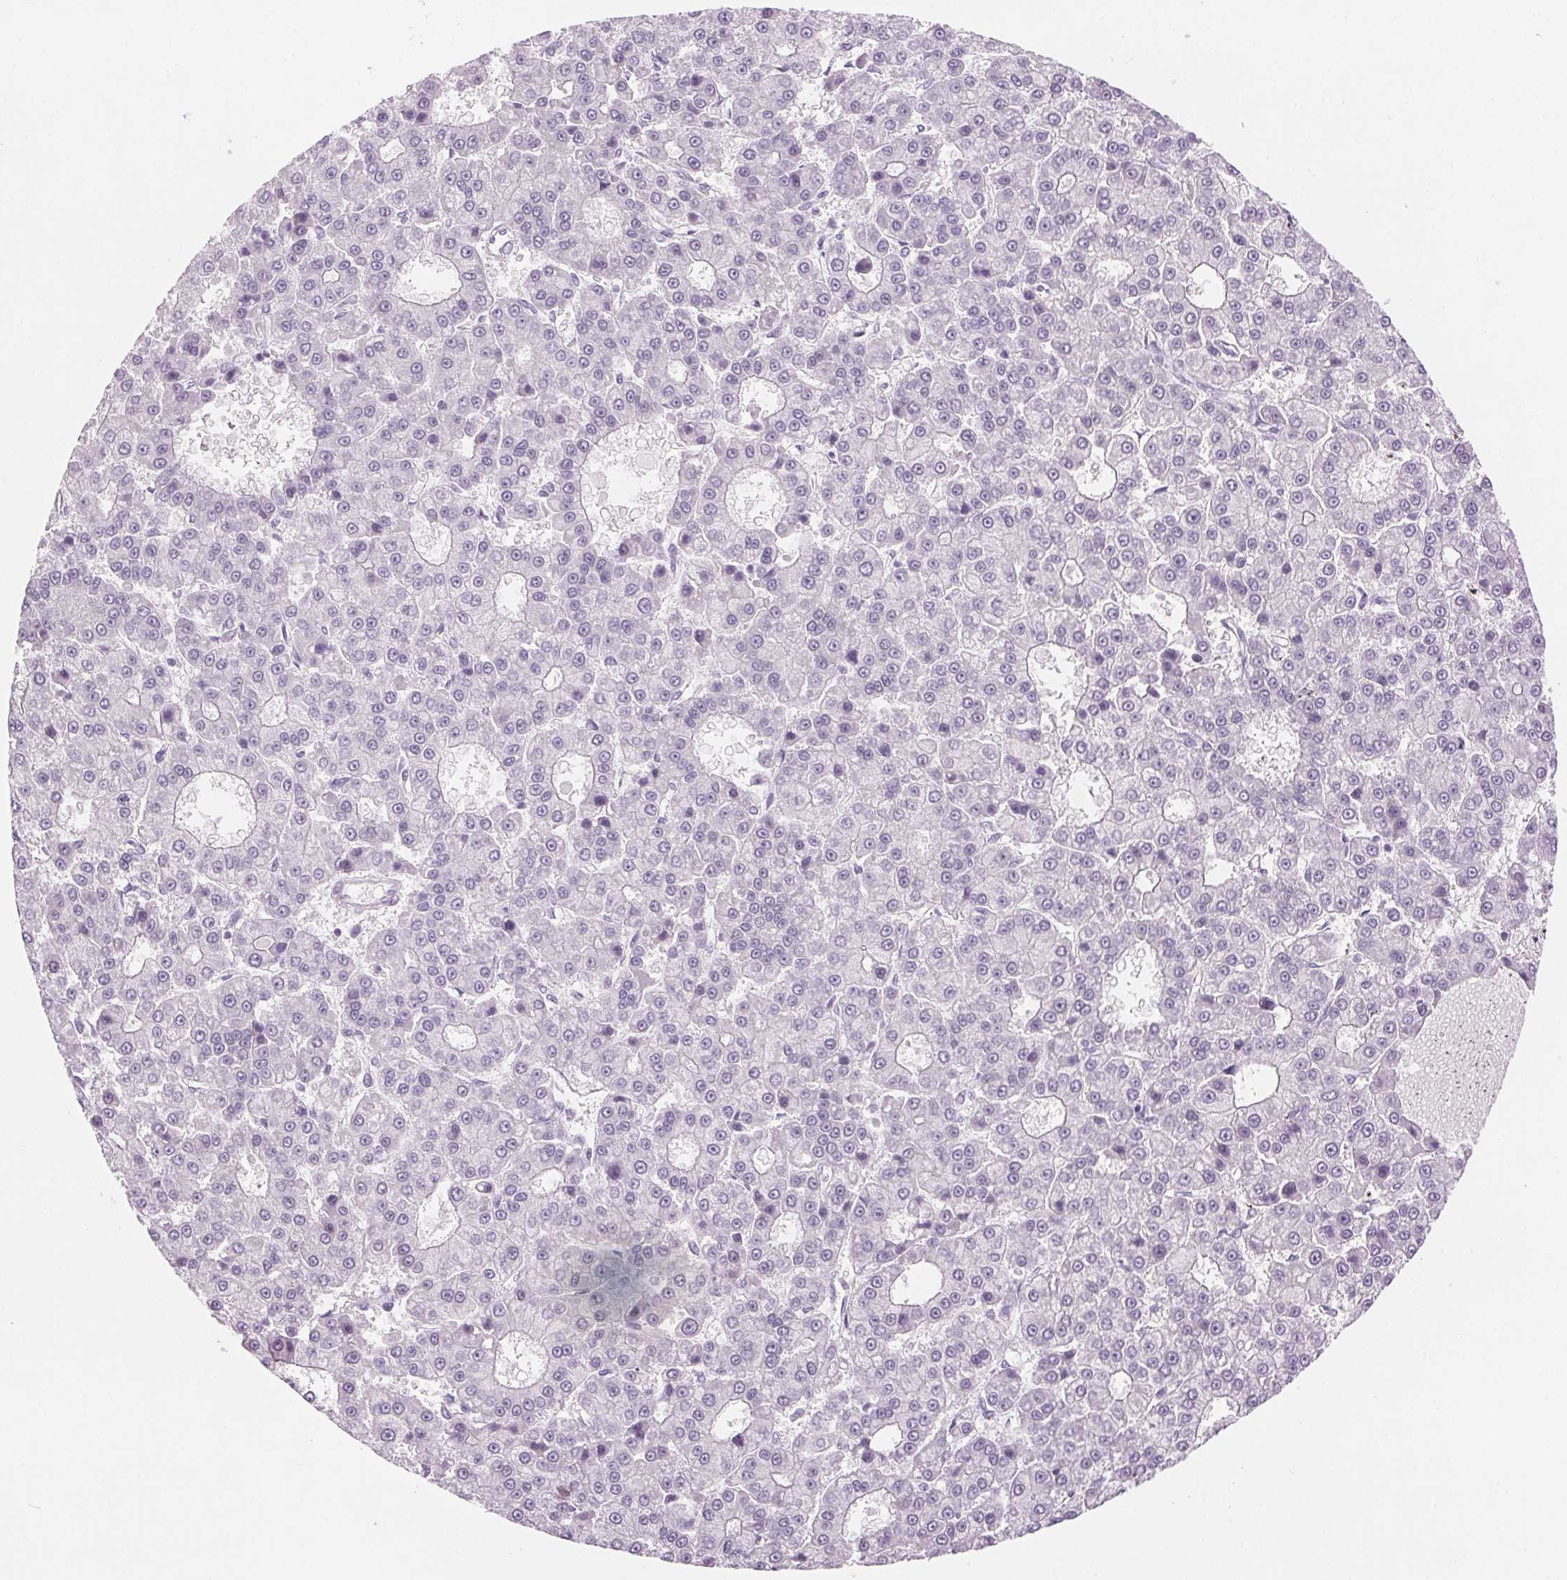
{"staining": {"intensity": "negative", "quantity": "none", "location": "none"}, "tissue": "liver cancer", "cell_type": "Tumor cells", "image_type": "cancer", "snomed": [{"axis": "morphology", "description": "Carcinoma, Hepatocellular, NOS"}, {"axis": "topography", "description": "Liver"}], "caption": "A photomicrograph of human liver cancer is negative for staining in tumor cells.", "gene": "SLC6A19", "patient": {"sex": "male", "age": 70}}